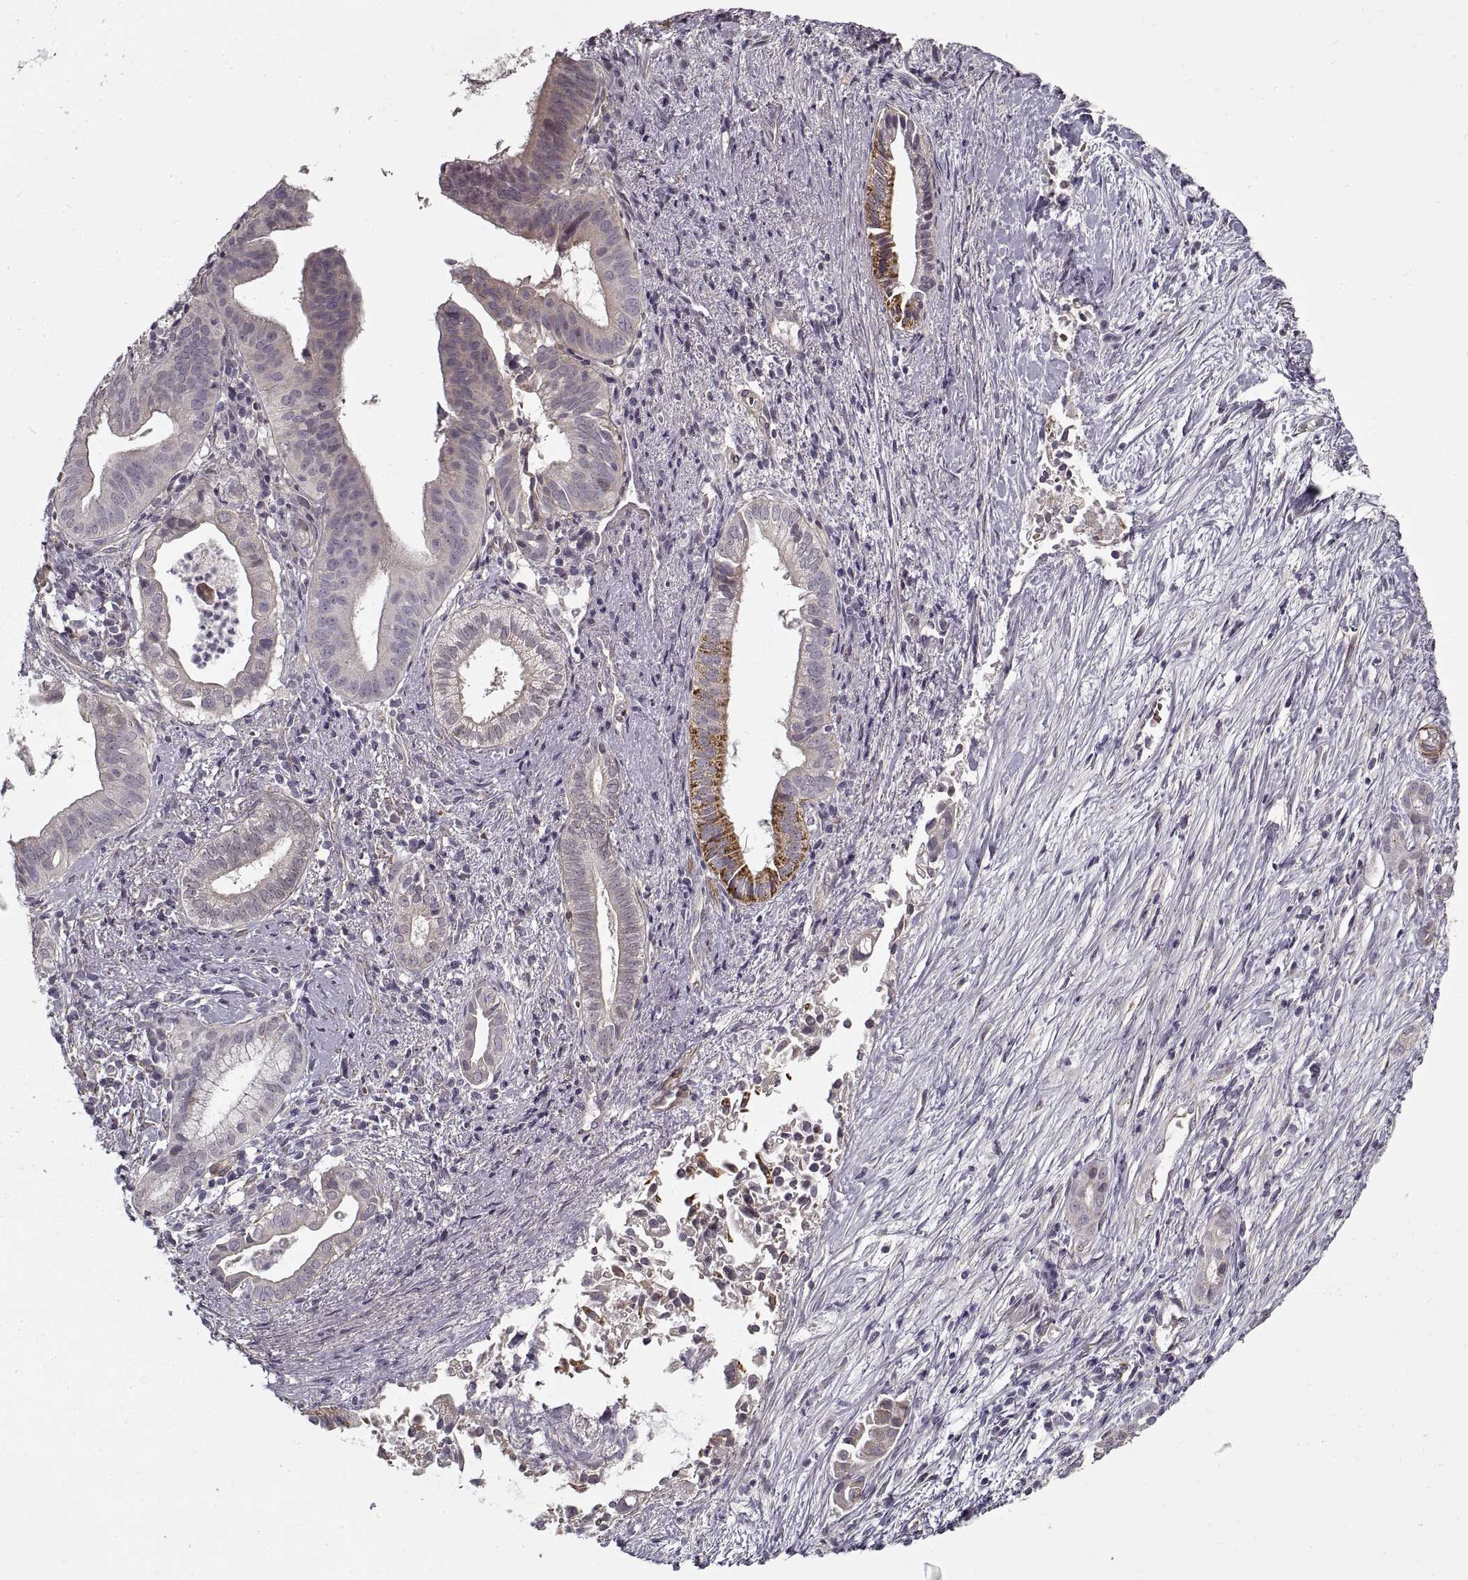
{"staining": {"intensity": "strong", "quantity": "<25%", "location": "cytoplasmic/membranous"}, "tissue": "pancreatic cancer", "cell_type": "Tumor cells", "image_type": "cancer", "snomed": [{"axis": "morphology", "description": "Adenocarcinoma, NOS"}, {"axis": "topography", "description": "Pancreas"}], "caption": "Adenocarcinoma (pancreatic) stained with DAB (3,3'-diaminobenzidine) immunohistochemistry displays medium levels of strong cytoplasmic/membranous expression in approximately <25% of tumor cells.", "gene": "LAMB2", "patient": {"sex": "male", "age": 61}}